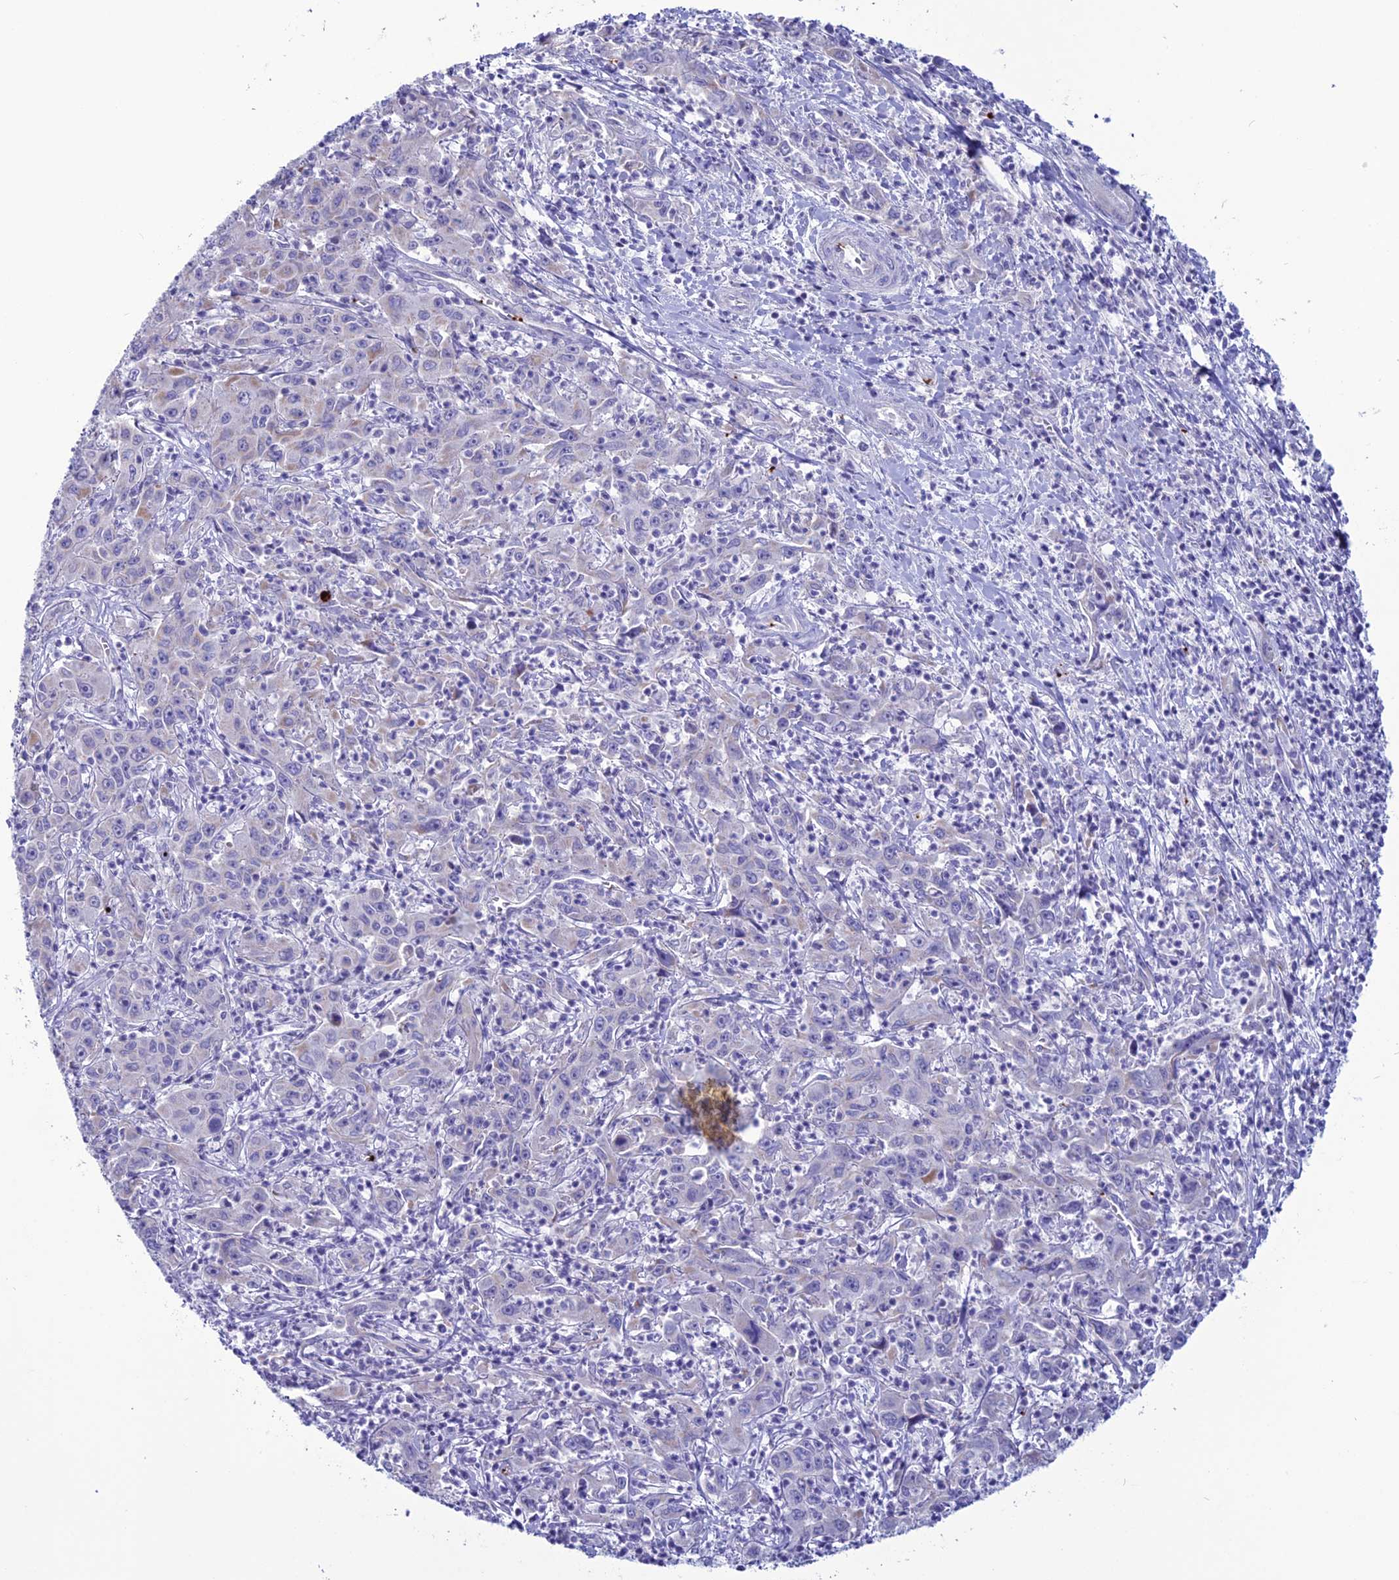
{"staining": {"intensity": "moderate", "quantity": "<25%", "location": "cytoplasmic/membranous"}, "tissue": "liver cancer", "cell_type": "Tumor cells", "image_type": "cancer", "snomed": [{"axis": "morphology", "description": "Carcinoma, Hepatocellular, NOS"}, {"axis": "topography", "description": "Liver"}], "caption": "Human liver hepatocellular carcinoma stained with a protein marker reveals moderate staining in tumor cells.", "gene": "C21orf140", "patient": {"sex": "male", "age": 63}}